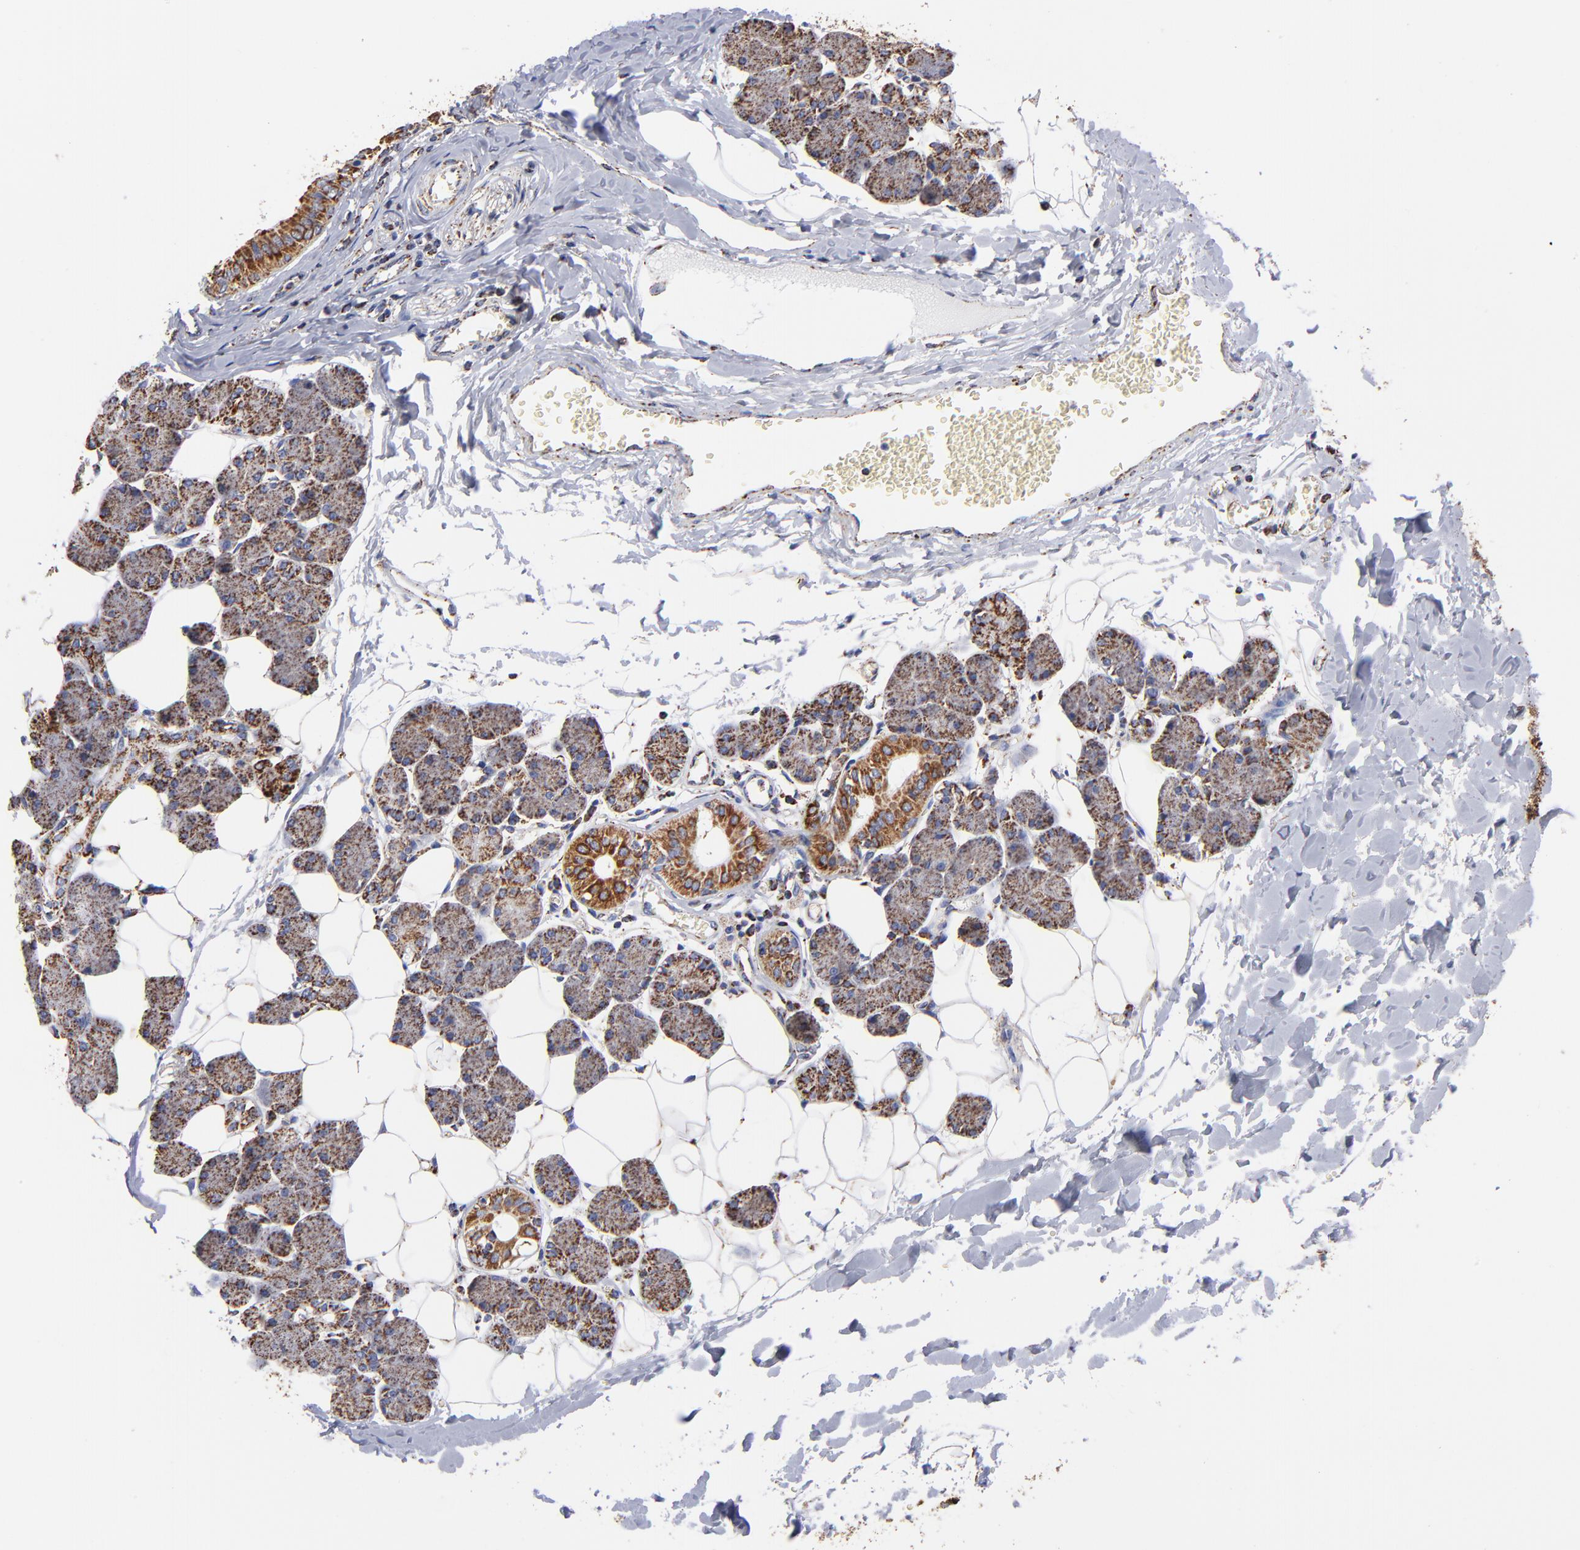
{"staining": {"intensity": "strong", "quantity": ">75%", "location": "cytoplasmic/membranous"}, "tissue": "salivary gland", "cell_type": "Glandular cells", "image_type": "normal", "snomed": [{"axis": "morphology", "description": "Normal tissue, NOS"}, {"axis": "morphology", "description": "Adenoma, NOS"}, {"axis": "topography", "description": "Salivary gland"}], "caption": "The photomicrograph displays immunohistochemical staining of benign salivary gland. There is strong cytoplasmic/membranous positivity is seen in about >75% of glandular cells. The protein of interest is shown in brown color, while the nuclei are stained blue.", "gene": "PHB1", "patient": {"sex": "female", "age": 32}}